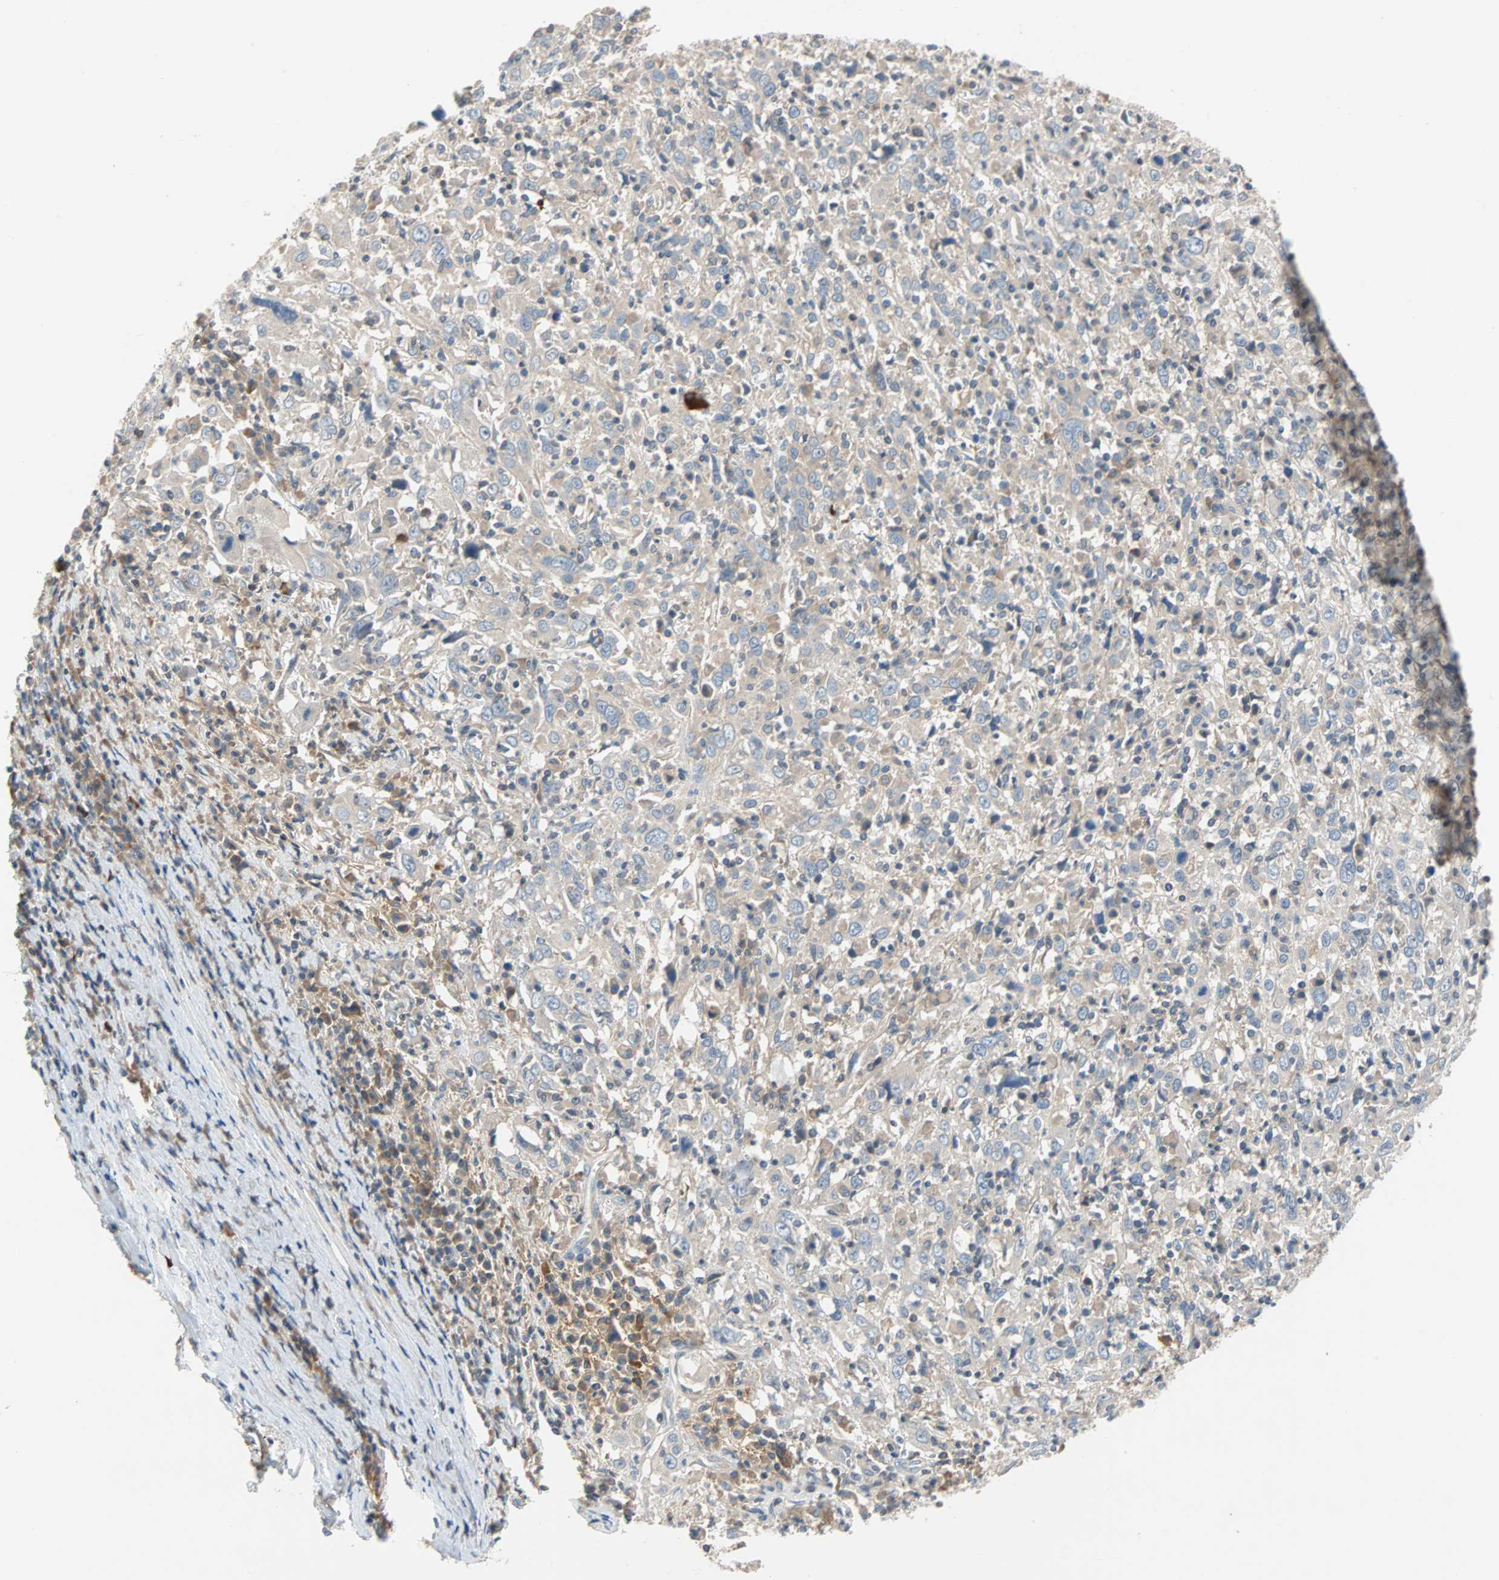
{"staining": {"intensity": "negative", "quantity": "none", "location": "none"}, "tissue": "cervical cancer", "cell_type": "Tumor cells", "image_type": "cancer", "snomed": [{"axis": "morphology", "description": "Squamous cell carcinoma, NOS"}, {"axis": "topography", "description": "Cervix"}], "caption": "The IHC photomicrograph has no significant expression in tumor cells of cervical cancer (squamous cell carcinoma) tissue.", "gene": "MAP4K1", "patient": {"sex": "female", "age": 46}}